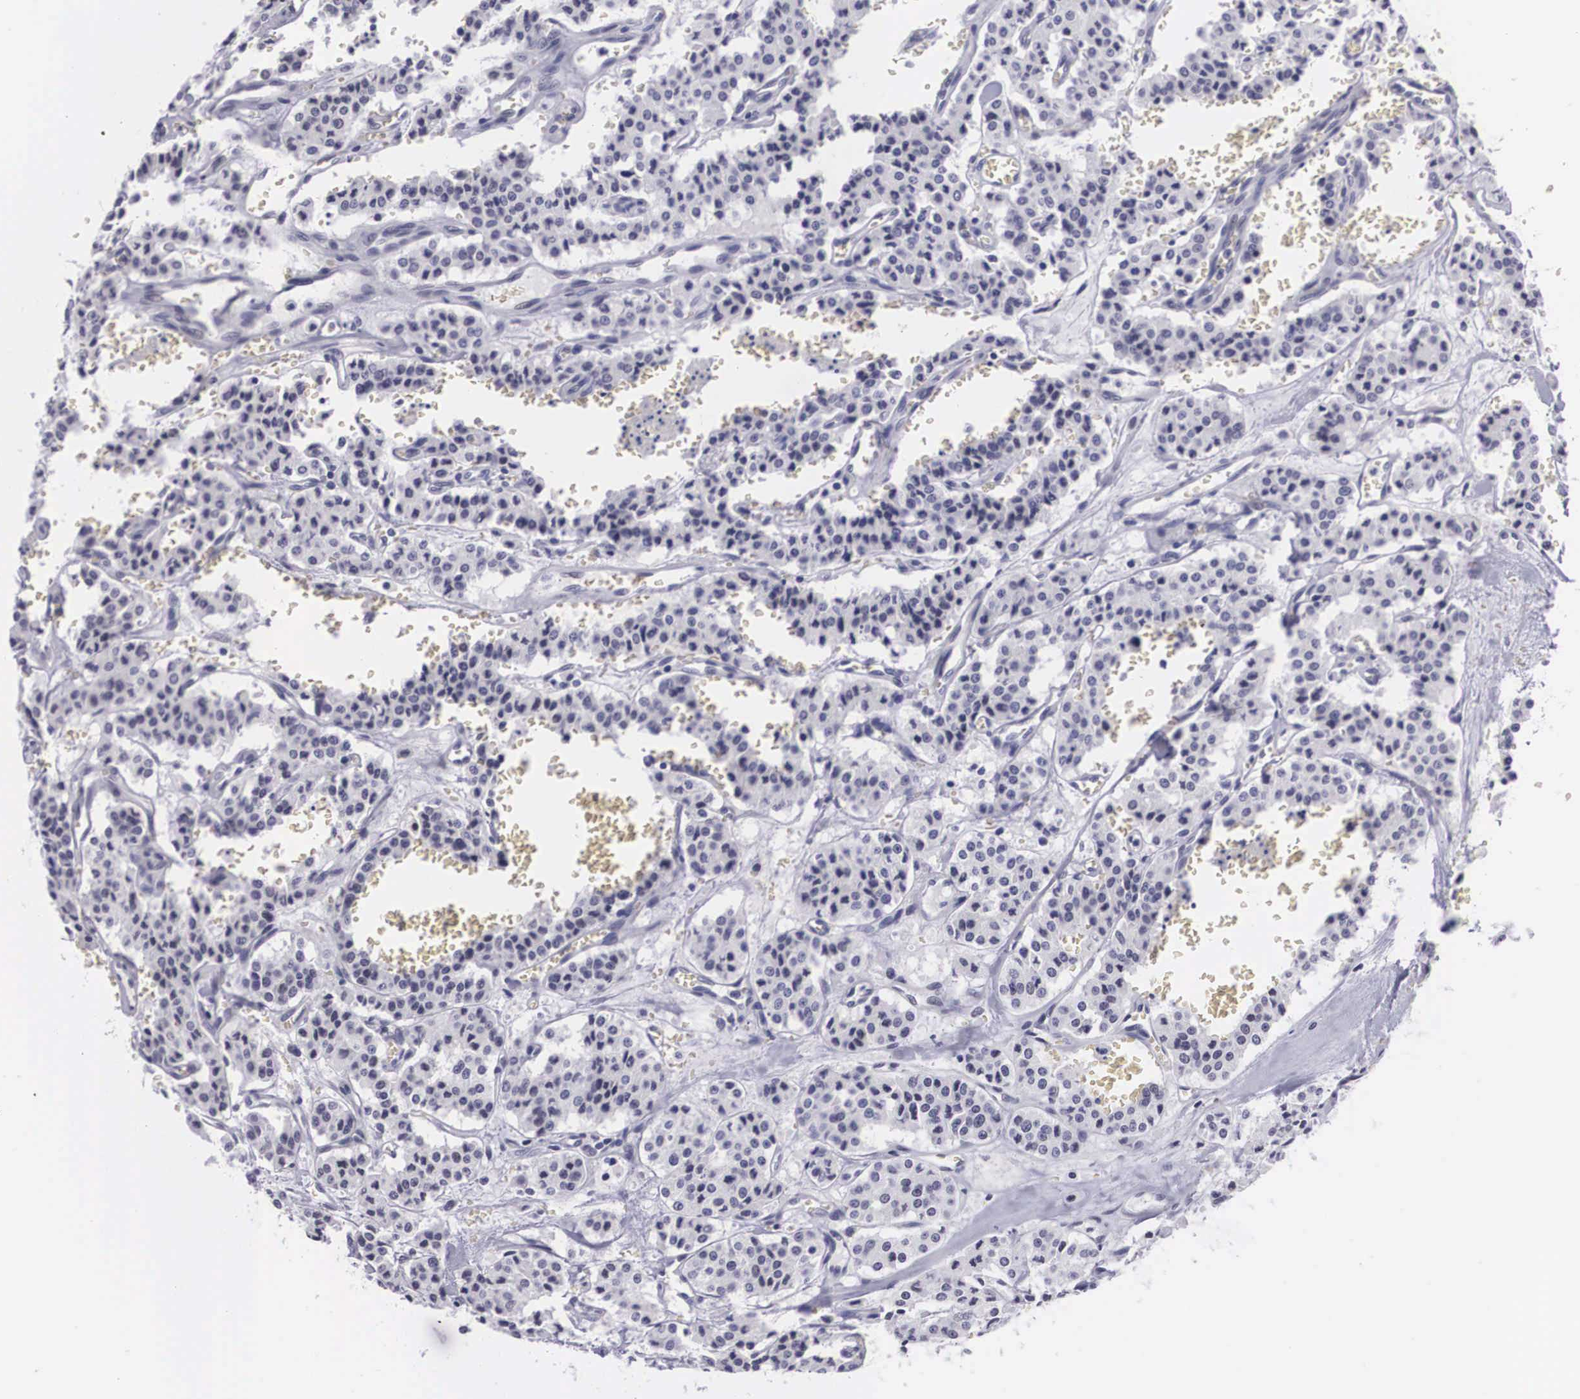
{"staining": {"intensity": "negative", "quantity": "none", "location": "none"}, "tissue": "carcinoid", "cell_type": "Tumor cells", "image_type": "cancer", "snomed": [{"axis": "morphology", "description": "Carcinoid, malignant, NOS"}, {"axis": "topography", "description": "Bronchus"}], "caption": "The image demonstrates no staining of tumor cells in carcinoid.", "gene": "C22orf31", "patient": {"sex": "male", "age": 55}}